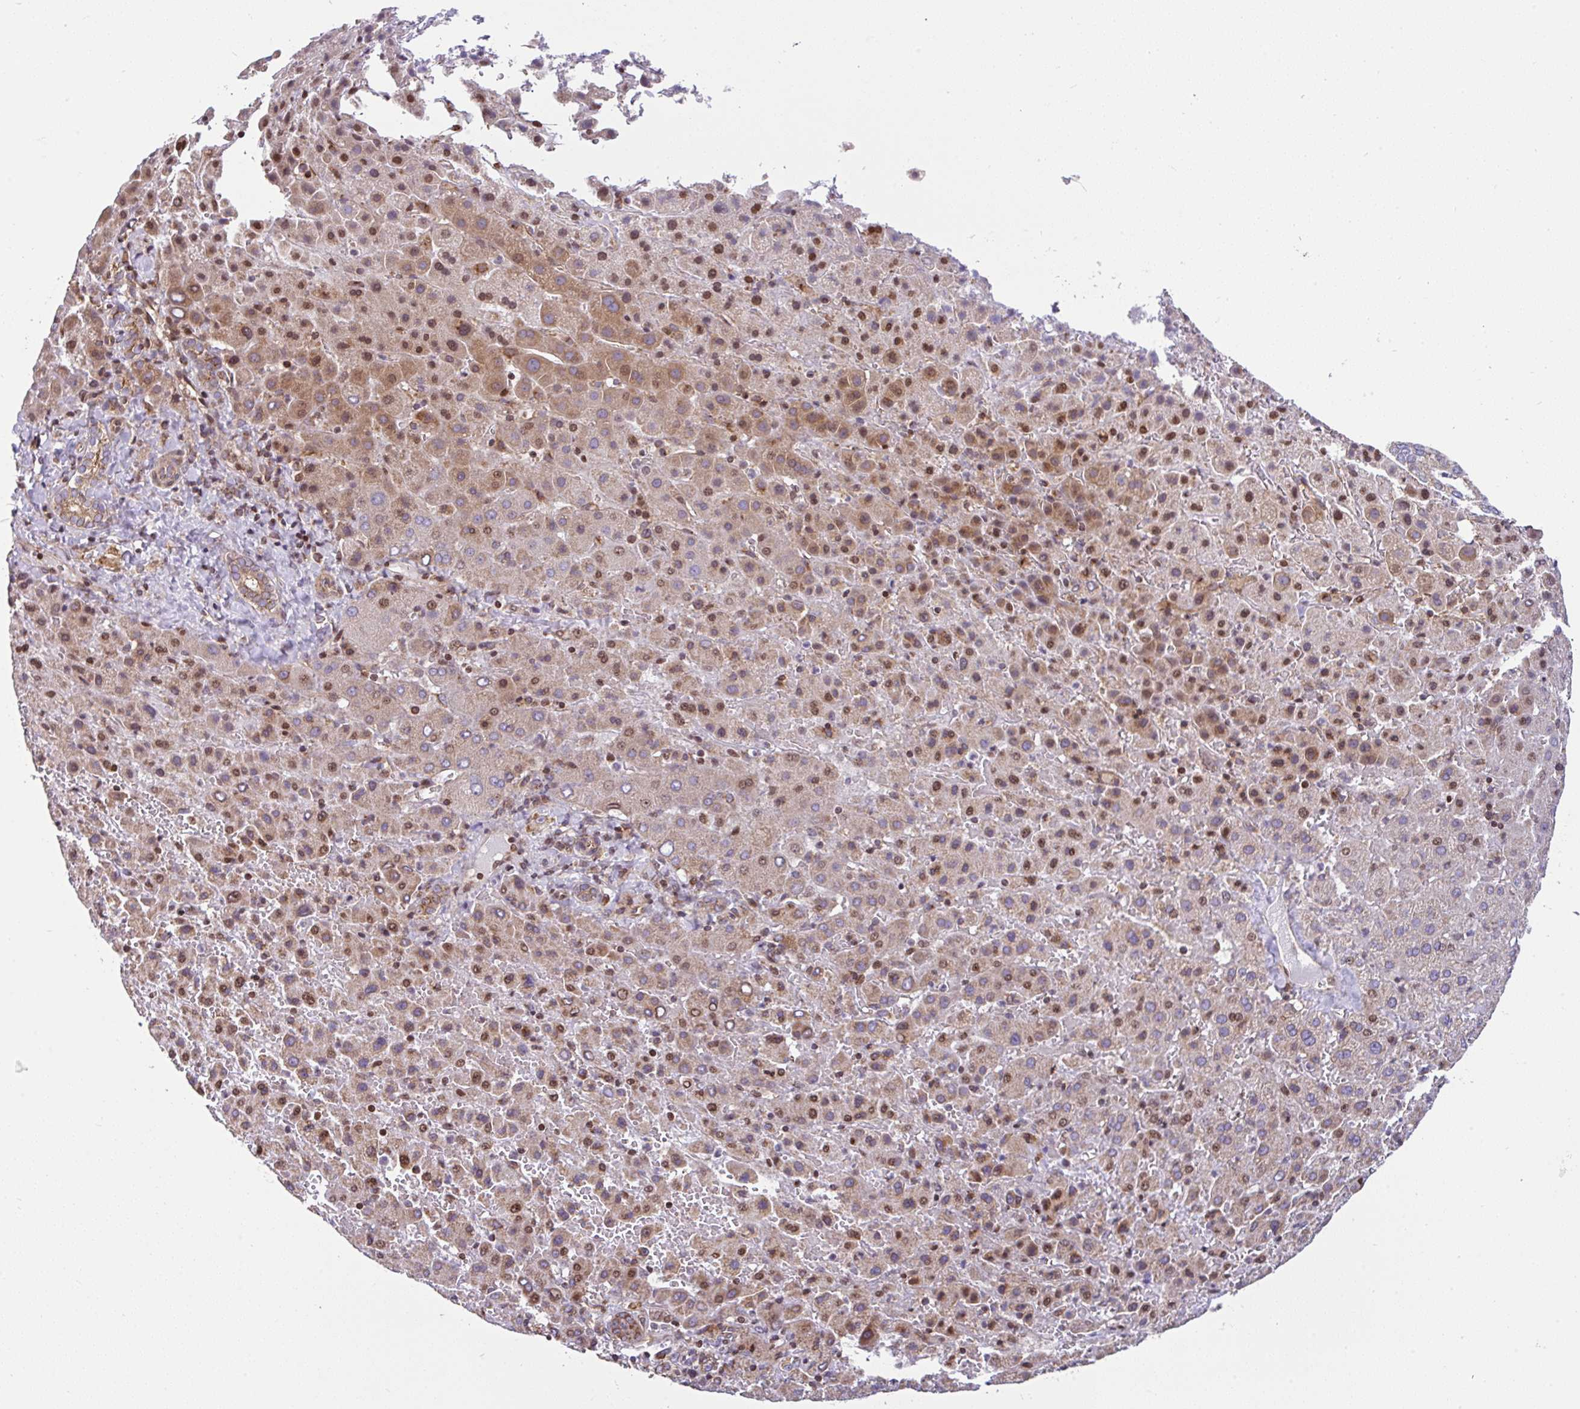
{"staining": {"intensity": "moderate", "quantity": ">75%", "location": "cytoplasmic/membranous,nuclear"}, "tissue": "liver cancer", "cell_type": "Tumor cells", "image_type": "cancer", "snomed": [{"axis": "morphology", "description": "Carcinoma, Hepatocellular, NOS"}, {"axis": "topography", "description": "Liver"}], "caption": "The histopathology image shows staining of hepatocellular carcinoma (liver), revealing moderate cytoplasmic/membranous and nuclear protein positivity (brown color) within tumor cells. (brown staining indicates protein expression, while blue staining denotes nuclei).", "gene": "FIGNL1", "patient": {"sex": "female", "age": 58}}